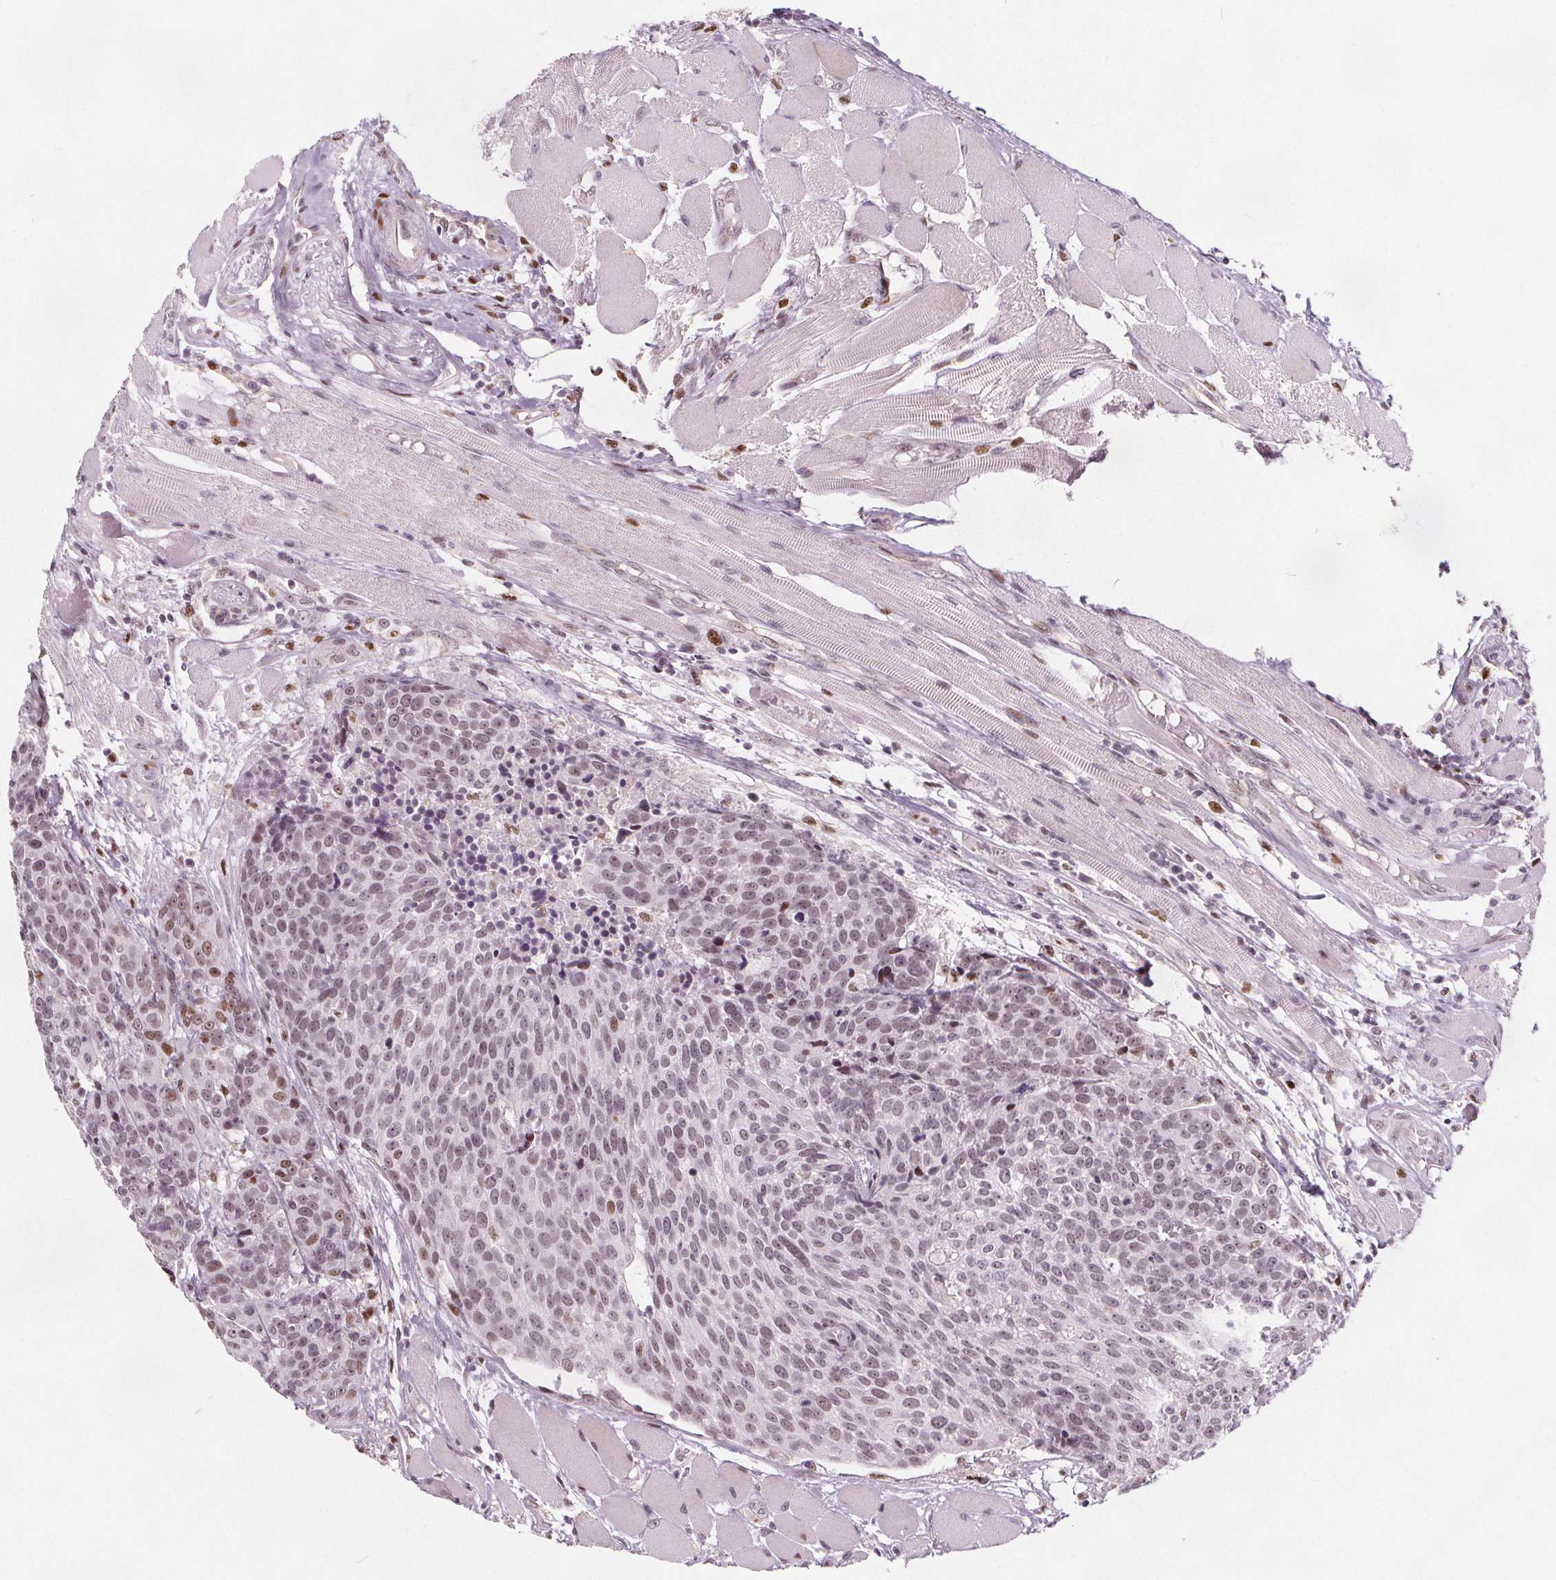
{"staining": {"intensity": "weak", "quantity": "25%-75%", "location": "nuclear"}, "tissue": "head and neck cancer", "cell_type": "Tumor cells", "image_type": "cancer", "snomed": [{"axis": "morphology", "description": "Squamous cell carcinoma, NOS"}, {"axis": "topography", "description": "Oral tissue"}, {"axis": "topography", "description": "Head-Neck"}], "caption": "DAB immunohistochemical staining of head and neck cancer (squamous cell carcinoma) demonstrates weak nuclear protein staining in approximately 25%-75% of tumor cells.", "gene": "TAF6L", "patient": {"sex": "male", "age": 64}}